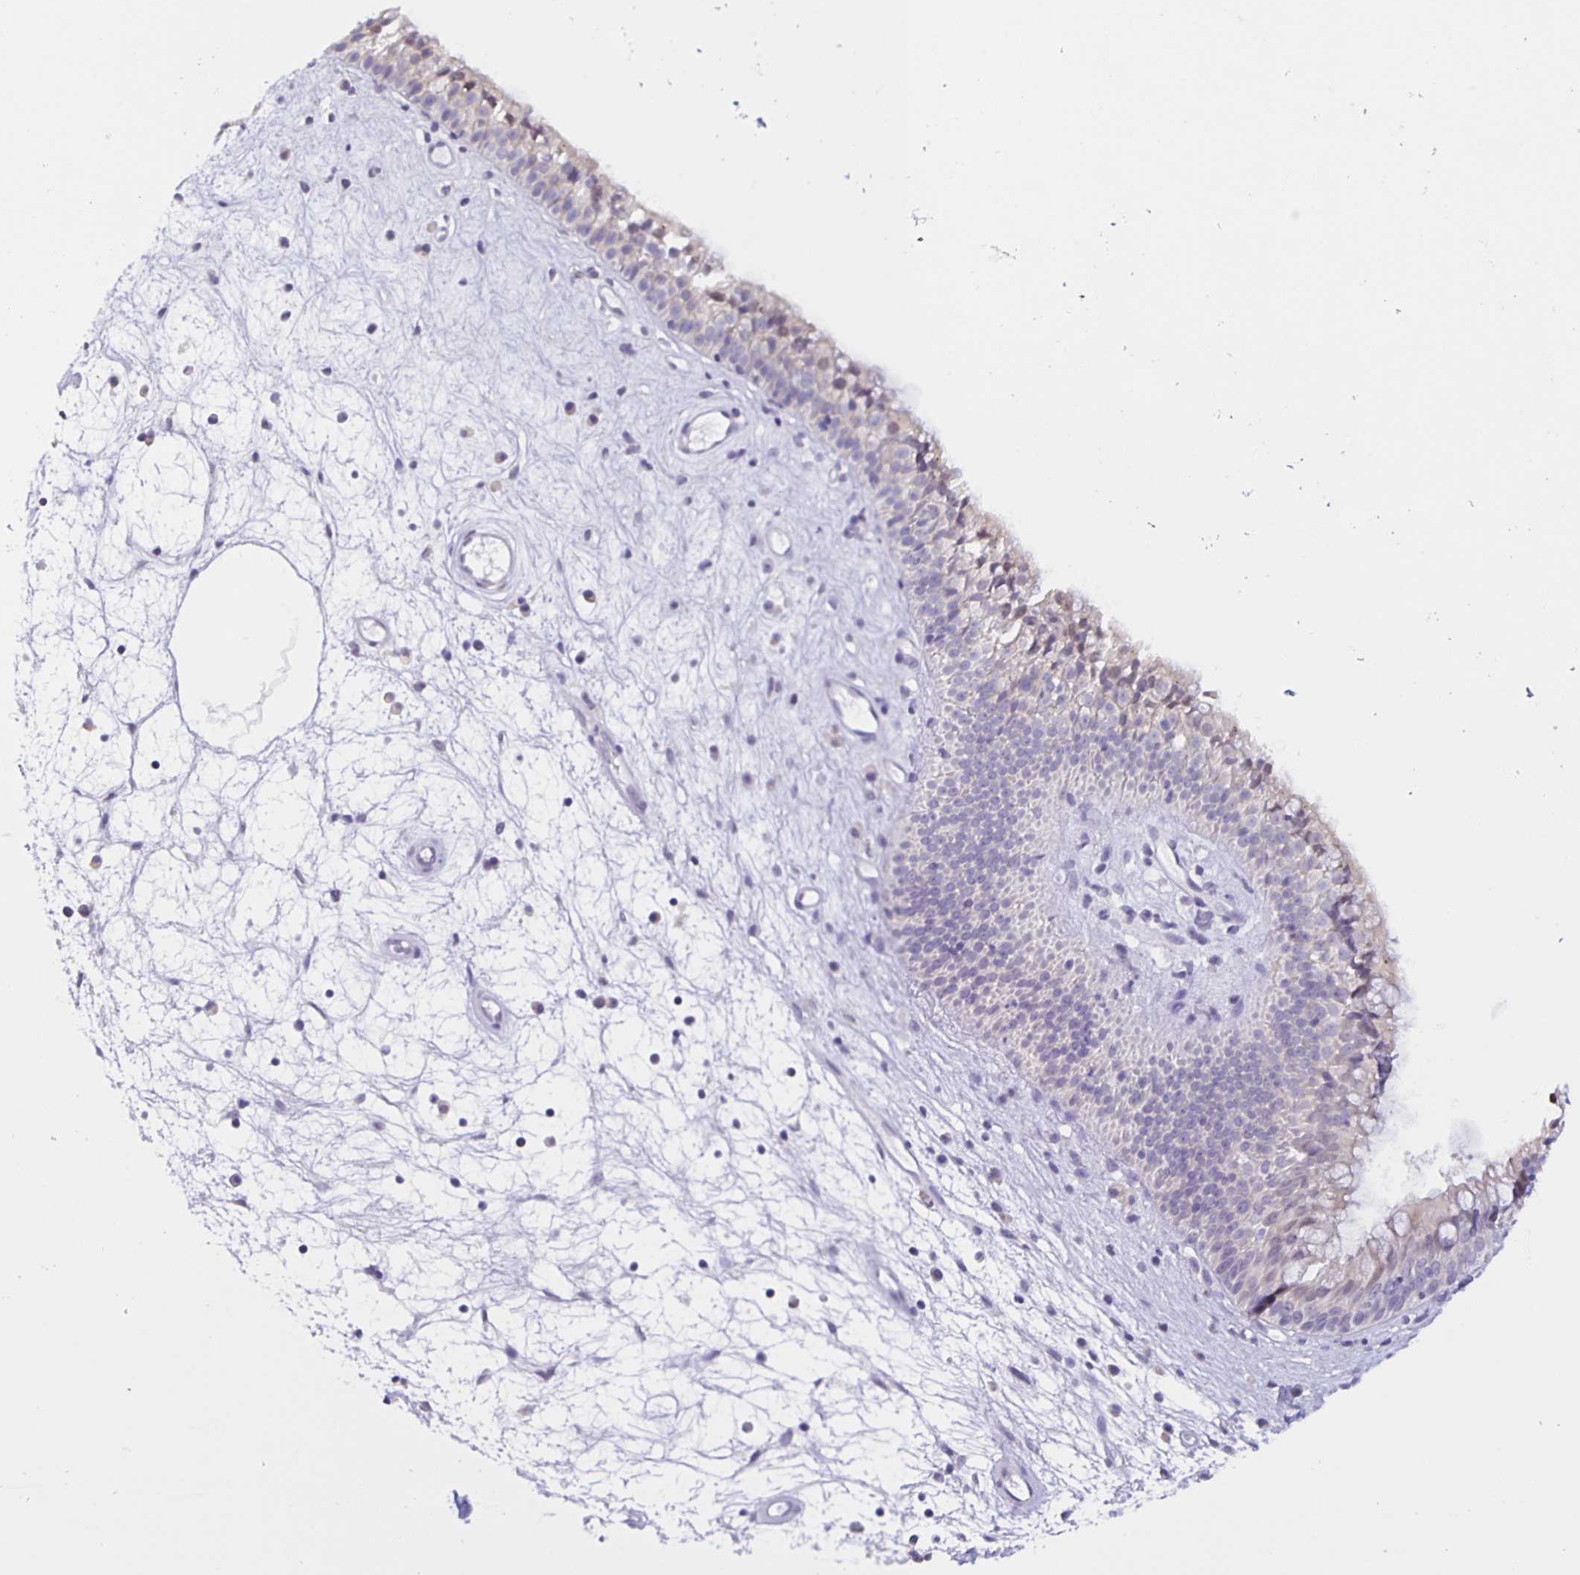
{"staining": {"intensity": "negative", "quantity": "none", "location": "none"}, "tissue": "nasopharynx", "cell_type": "Respiratory epithelial cells", "image_type": "normal", "snomed": [{"axis": "morphology", "description": "Normal tissue, NOS"}, {"axis": "topography", "description": "Nasopharynx"}], "caption": "Protein analysis of benign nasopharynx displays no significant positivity in respiratory epithelial cells.", "gene": "SLC12A3", "patient": {"sex": "male", "age": 69}}